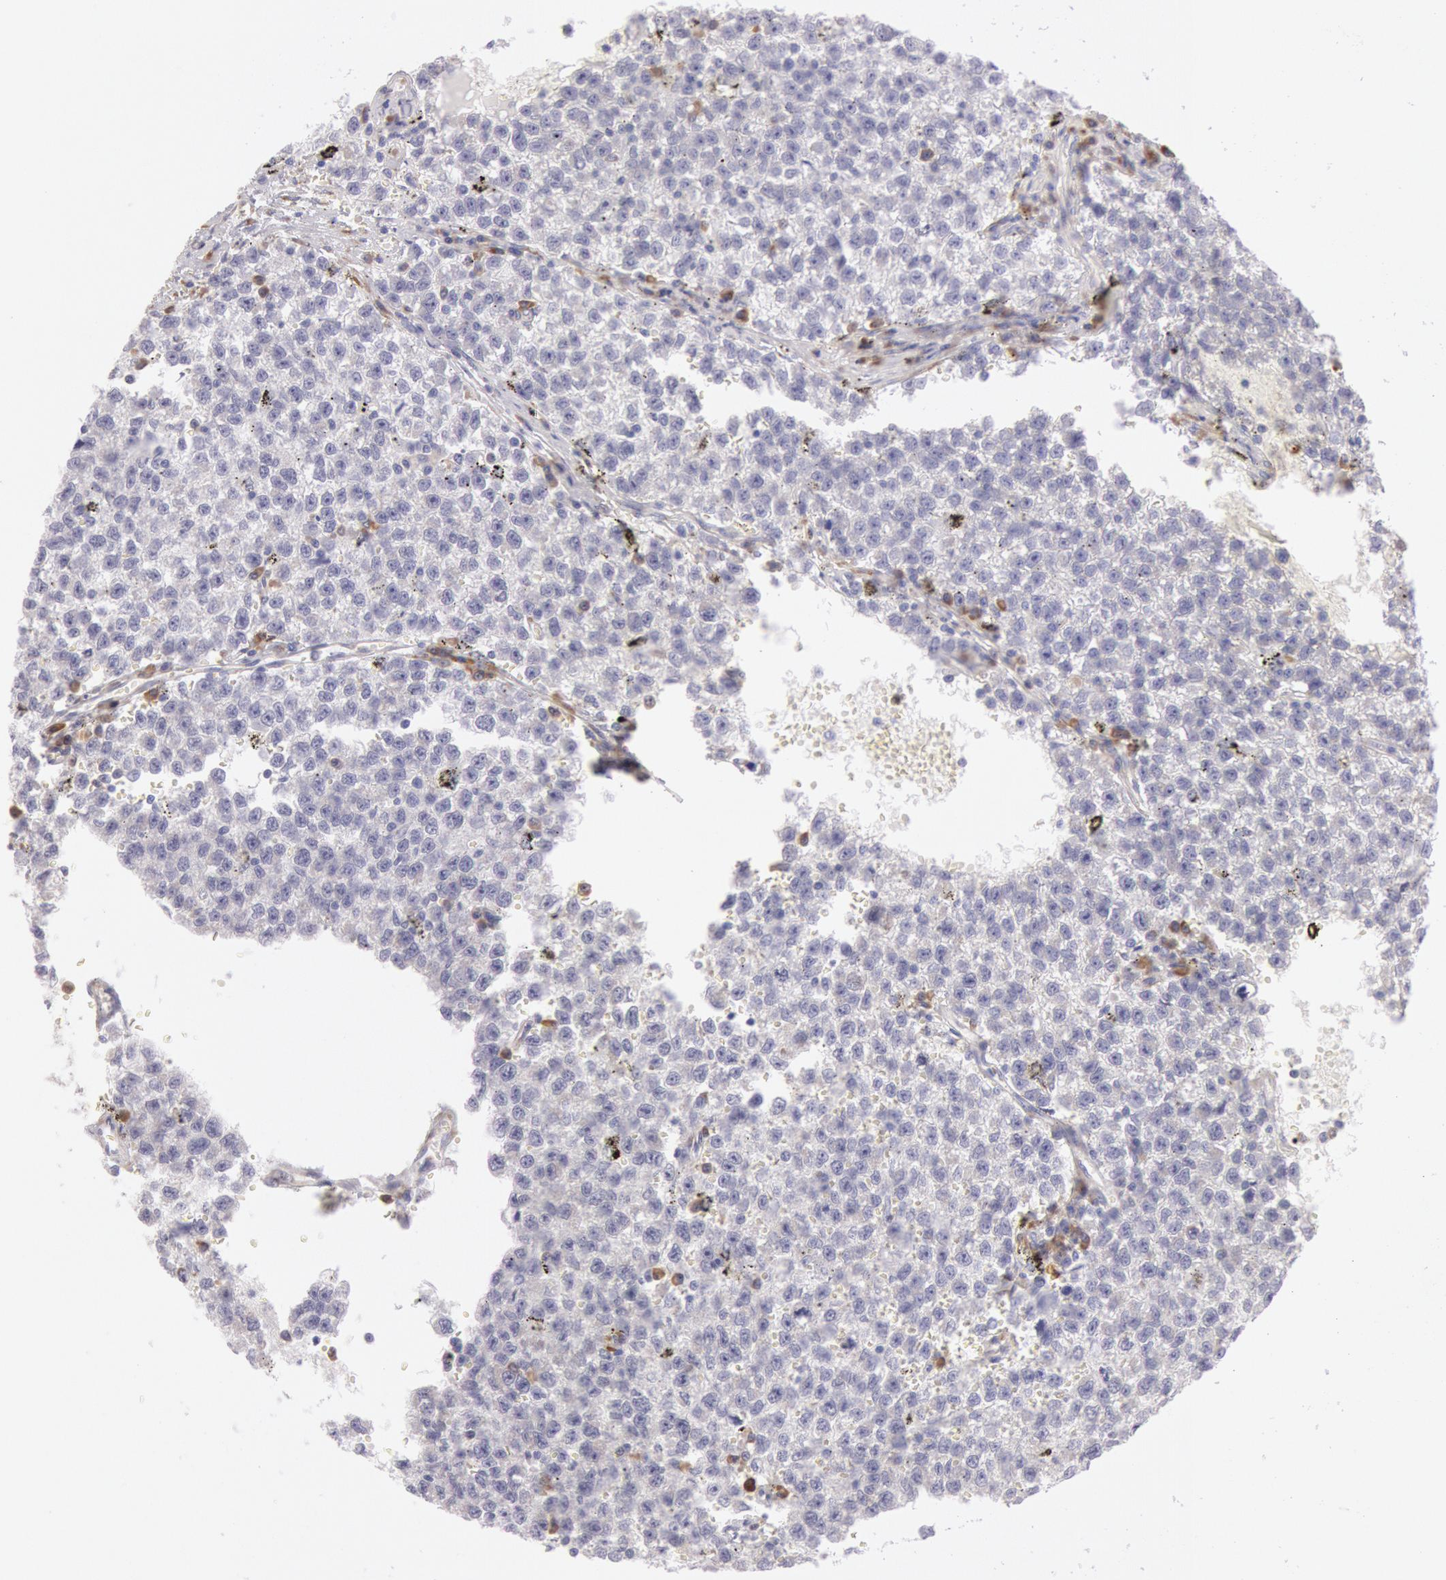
{"staining": {"intensity": "moderate", "quantity": "<25%", "location": "cytoplasmic/membranous"}, "tissue": "testis cancer", "cell_type": "Tumor cells", "image_type": "cancer", "snomed": [{"axis": "morphology", "description": "Seminoma, NOS"}, {"axis": "topography", "description": "Testis"}], "caption": "Protein analysis of testis cancer (seminoma) tissue demonstrates moderate cytoplasmic/membranous expression in about <25% of tumor cells.", "gene": "CIDEB", "patient": {"sex": "male", "age": 35}}